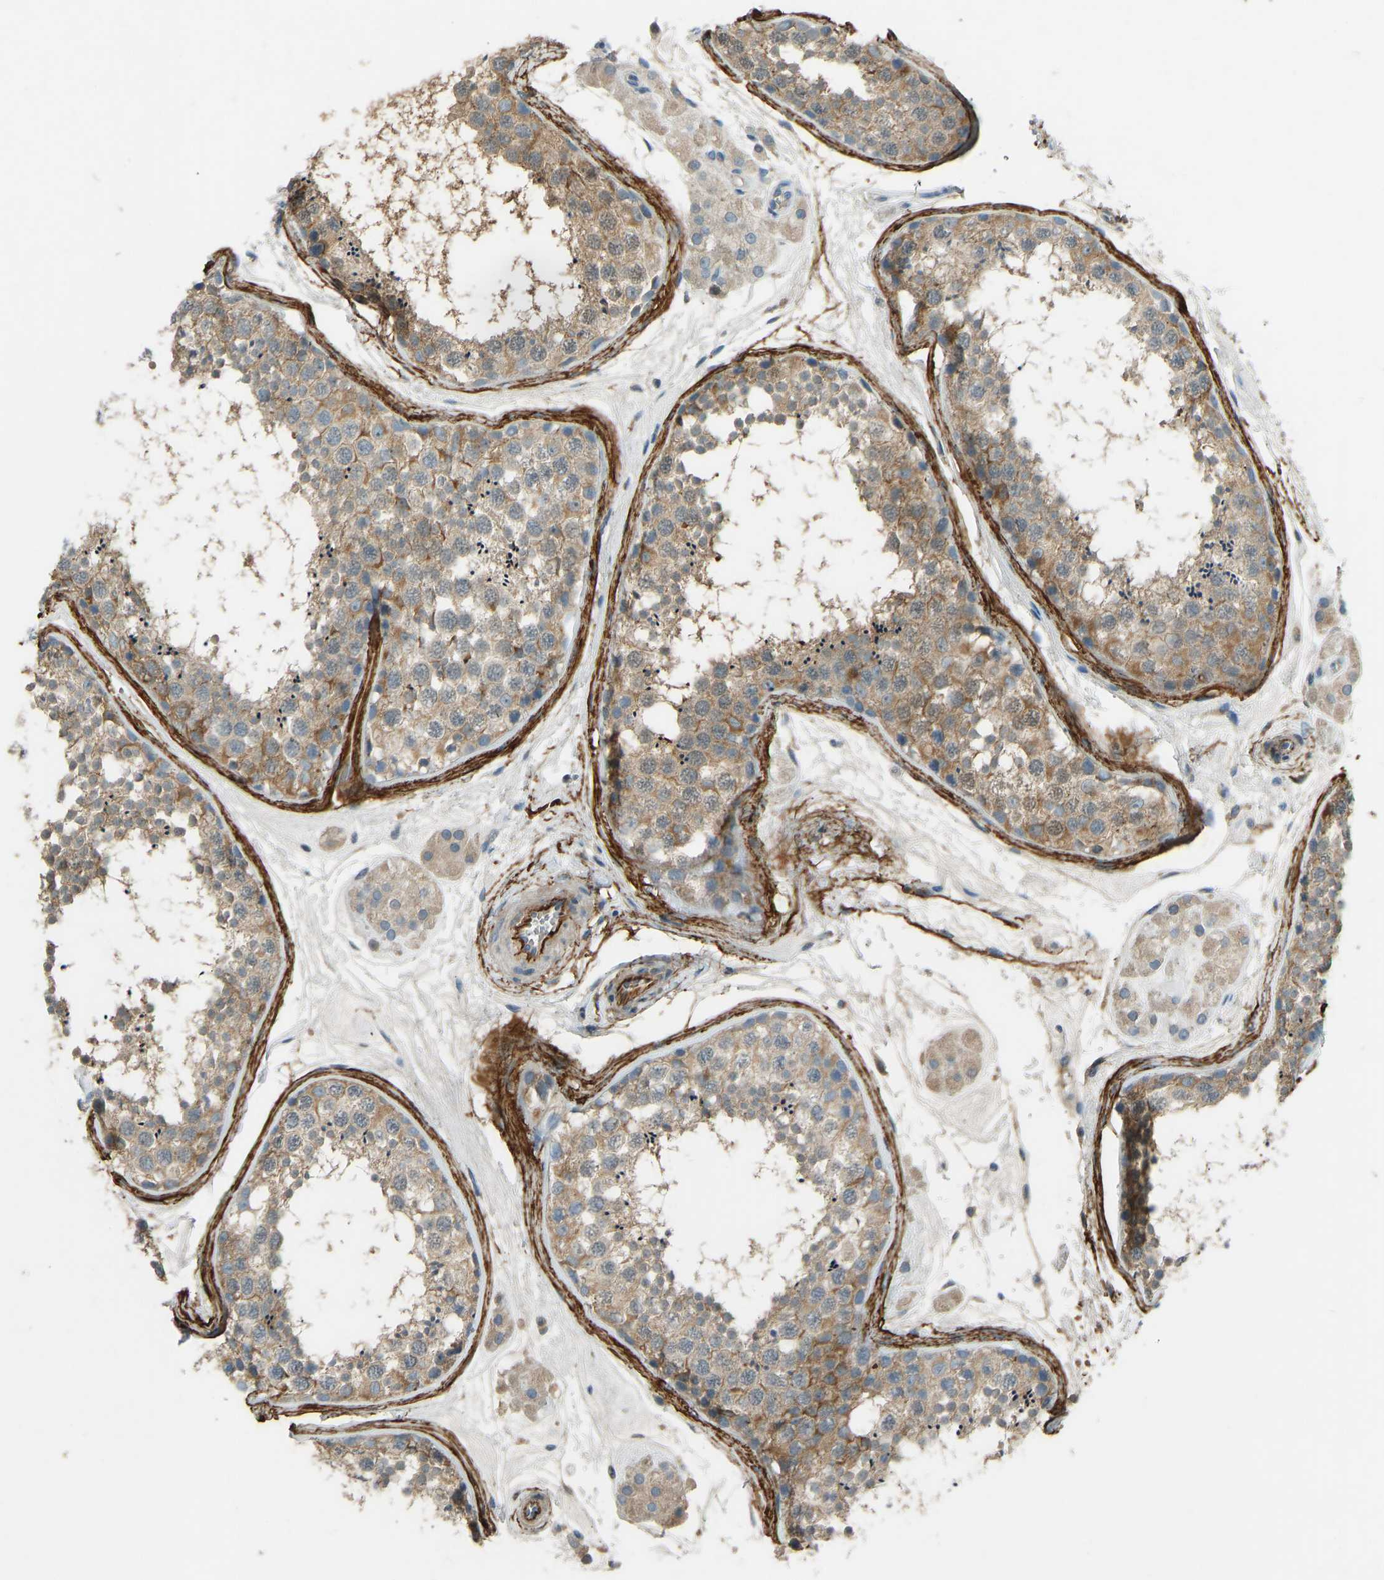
{"staining": {"intensity": "weak", "quantity": ">75%", "location": "cytoplasmic/membranous"}, "tissue": "testis", "cell_type": "Cells in seminiferous ducts", "image_type": "normal", "snomed": [{"axis": "morphology", "description": "Normal tissue, NOS"}, {"axis": "topography", "description": "Testis"}], "caption": "An image showing weak cytoplasmic/membranous expression in about >75% of cells in seminiferous ducts in unremarkable testis, as visualized by brown immunohistochemical staining.", "gene": "FBLN2", "patient": {"sex": "male", "age": 56}}